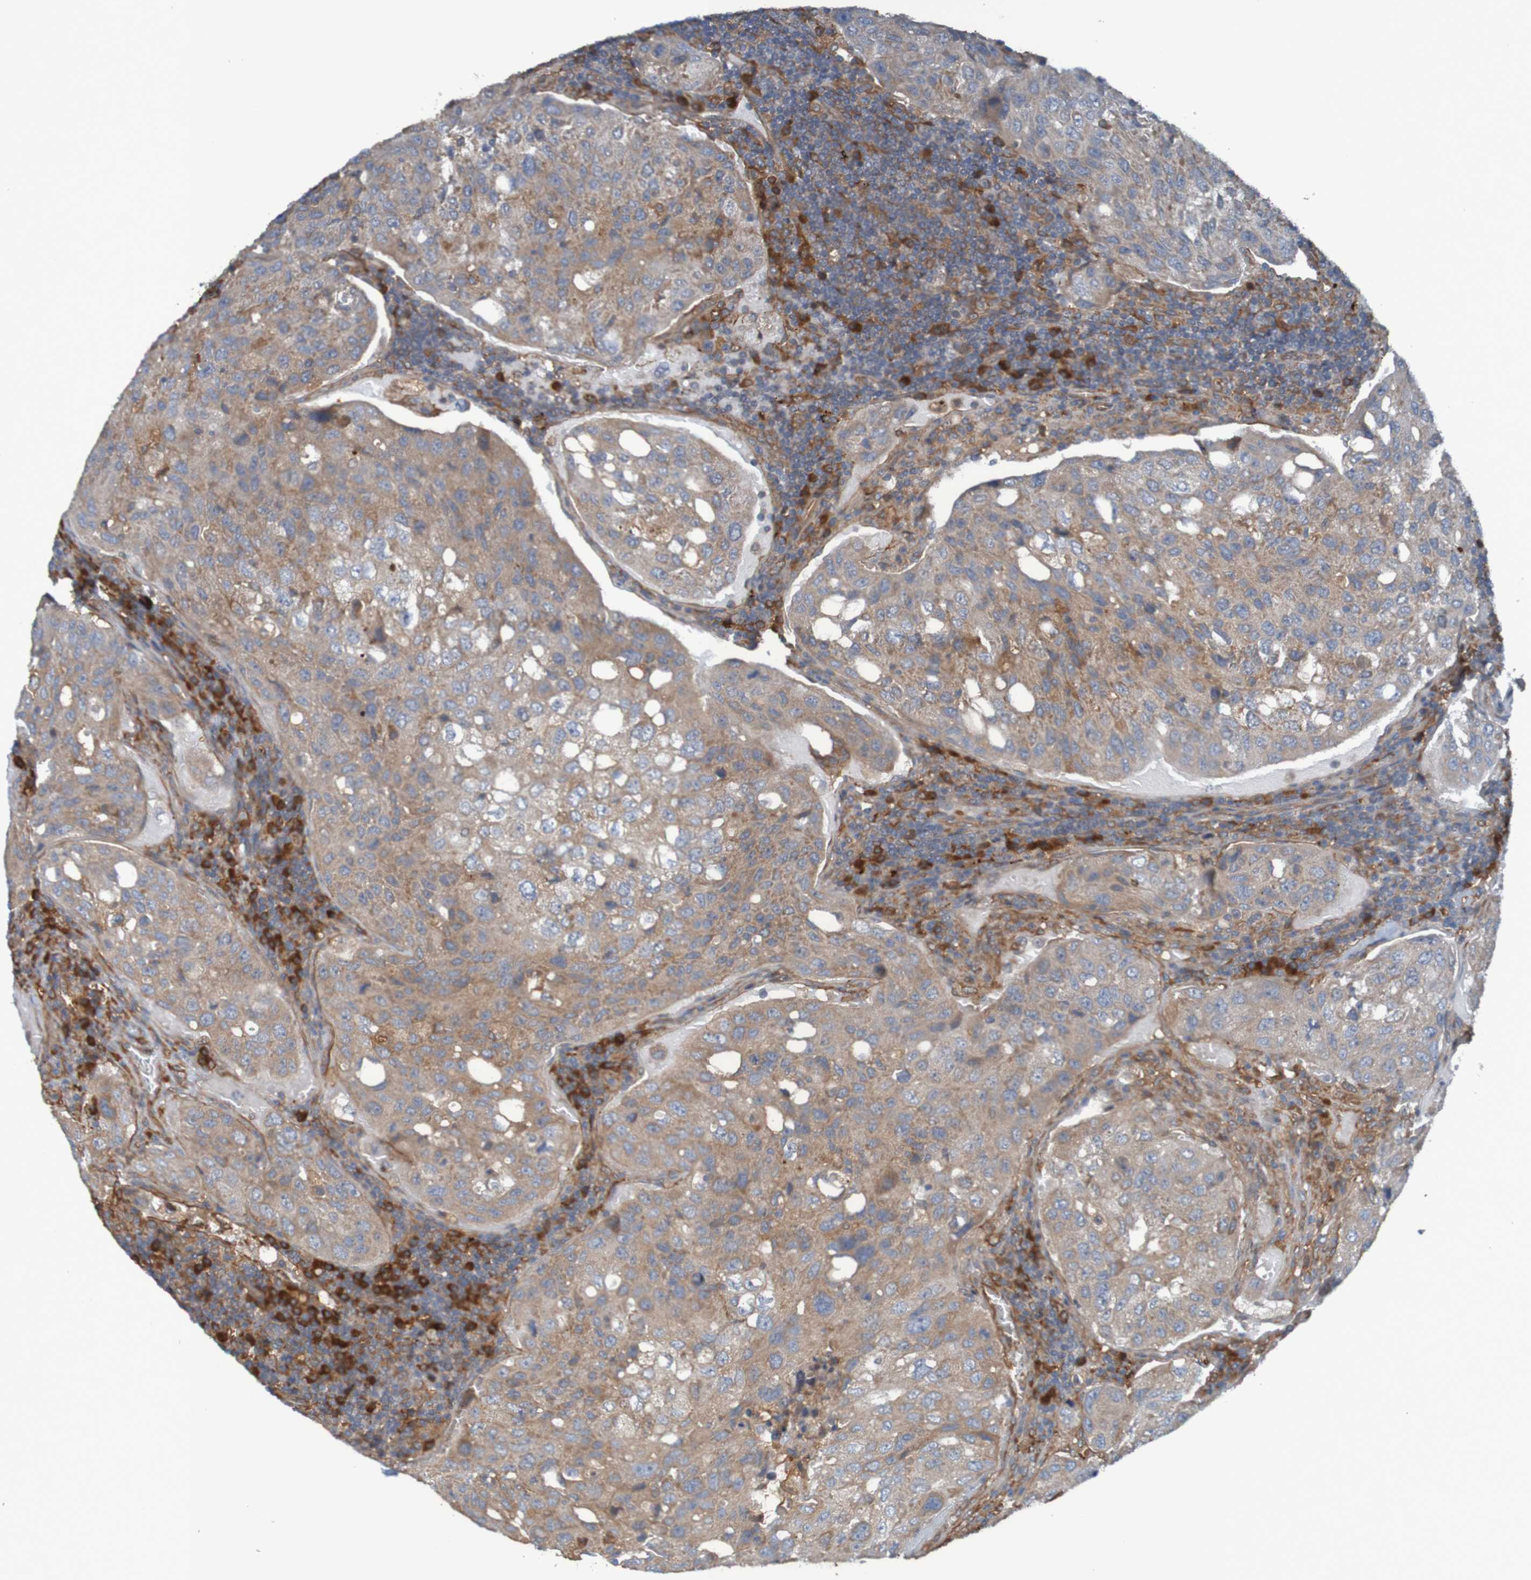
{"staining": {"intensity": "weak", "quantity": ">75%", "location": "cytoplasmic/membranous"}, "tissue": "urothelial cancer", "cell_type": "Tumor cells", "image_type": "cancer", "snomed": [{"axis": "morphology", "description": "Urothelial carcinoma, High grade"}, {"axis": "topography", "description": "Lymph node"}, {"axis": "topography", "description": "Urinary bladder"}], "caption": "A brown stain highlights weak cytoplasmic/membranous positivity of a protein in human urothelial cancer tumor cells.", "gene": "DNAJC4", "patient": {"sex": "male", "age": 51}}